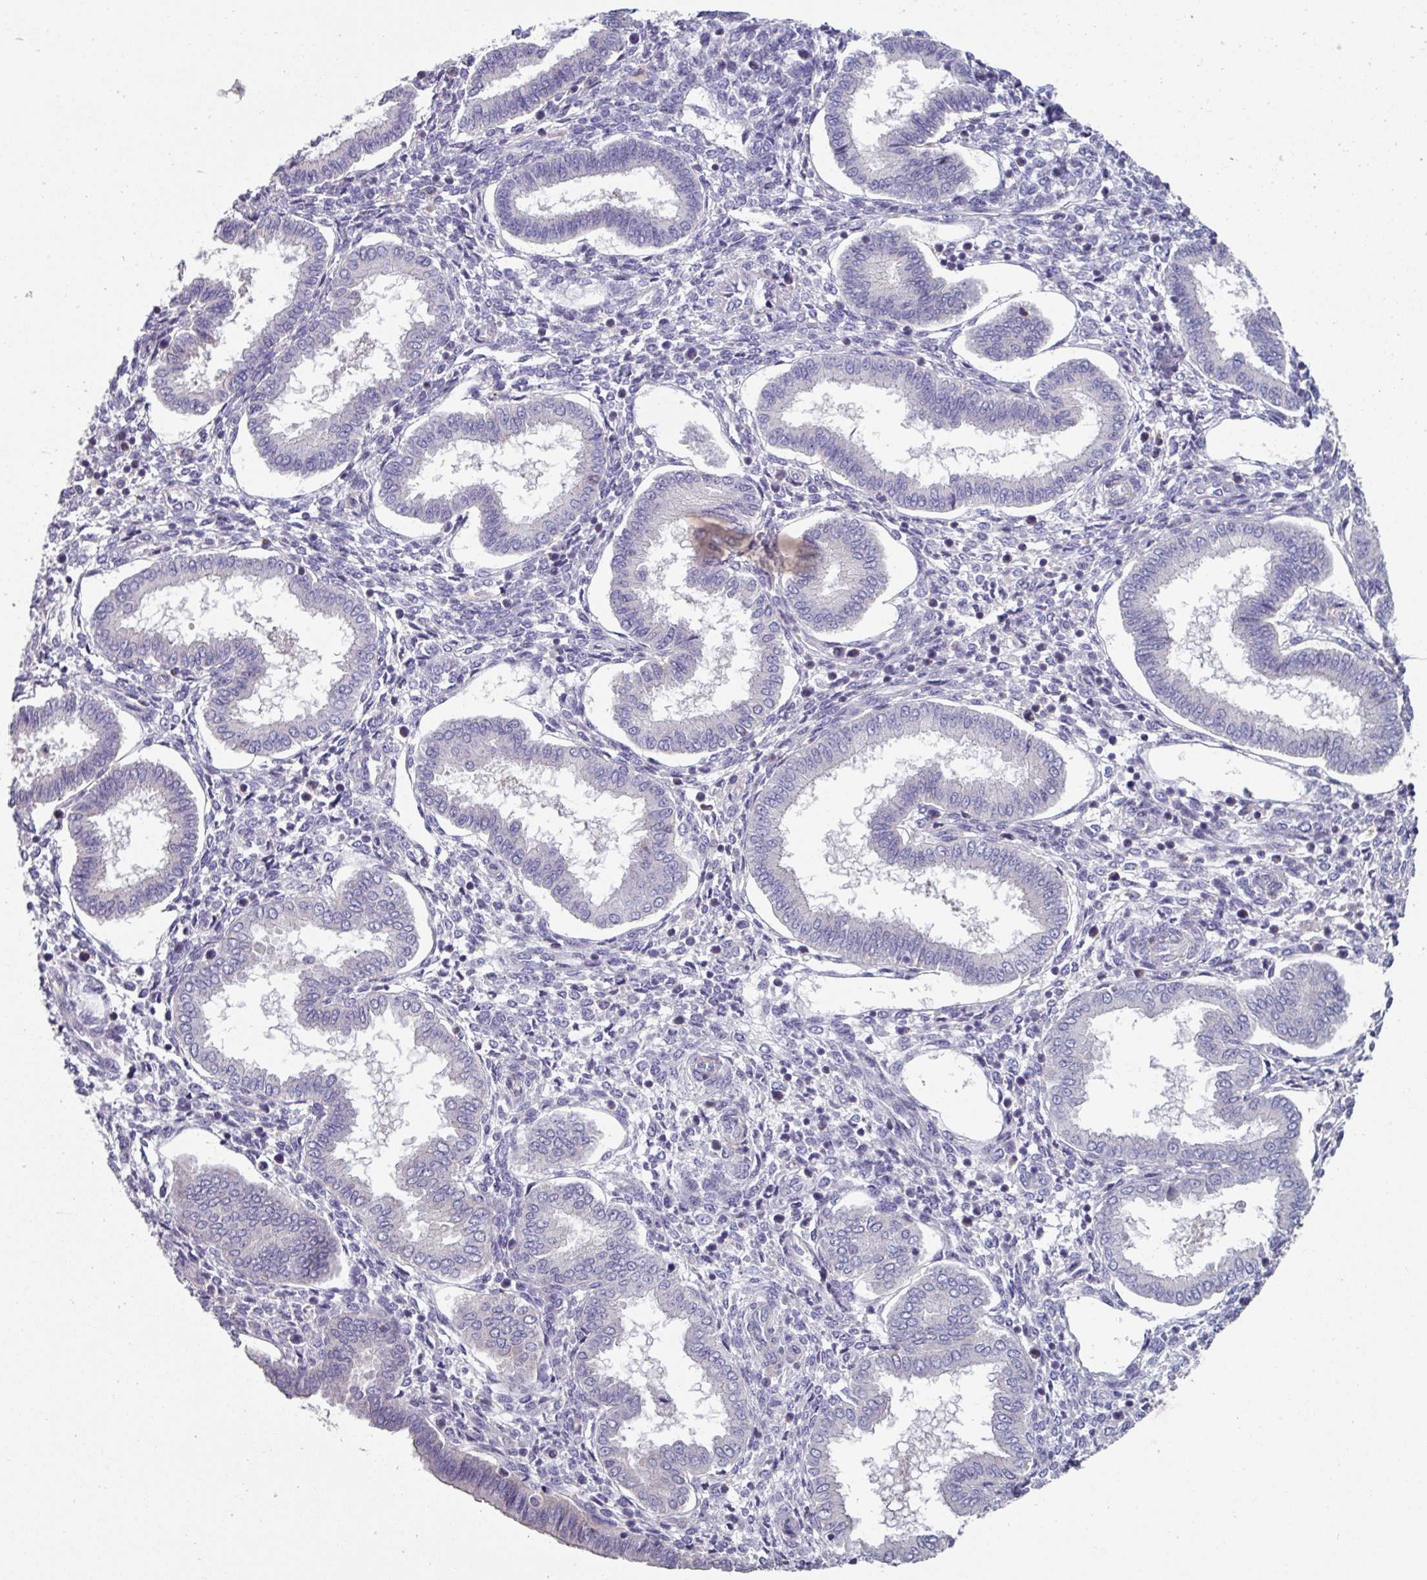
{"staining": {"intensity": "negative", "quantity": "none", "location": "none"}, "tissue": "endometrium", "cell_type": "Cells in endometrial stroma", "image_type": "normal", "snomed": [{"axis": "morphology", "description": "Normal tissue, NOS"}, {"axis": "topography", "description": "Endometrium"}], "caption": "Immunohistochemical staining of normal endometrium shows no significant expression in cells in endometrial stroma. The staining is performed using DAB brown chromogen with nuclei counter-stained in using hematoxylin.", "gene": "TMEM132A", "patient": {"sex": "female", "age": 24}}